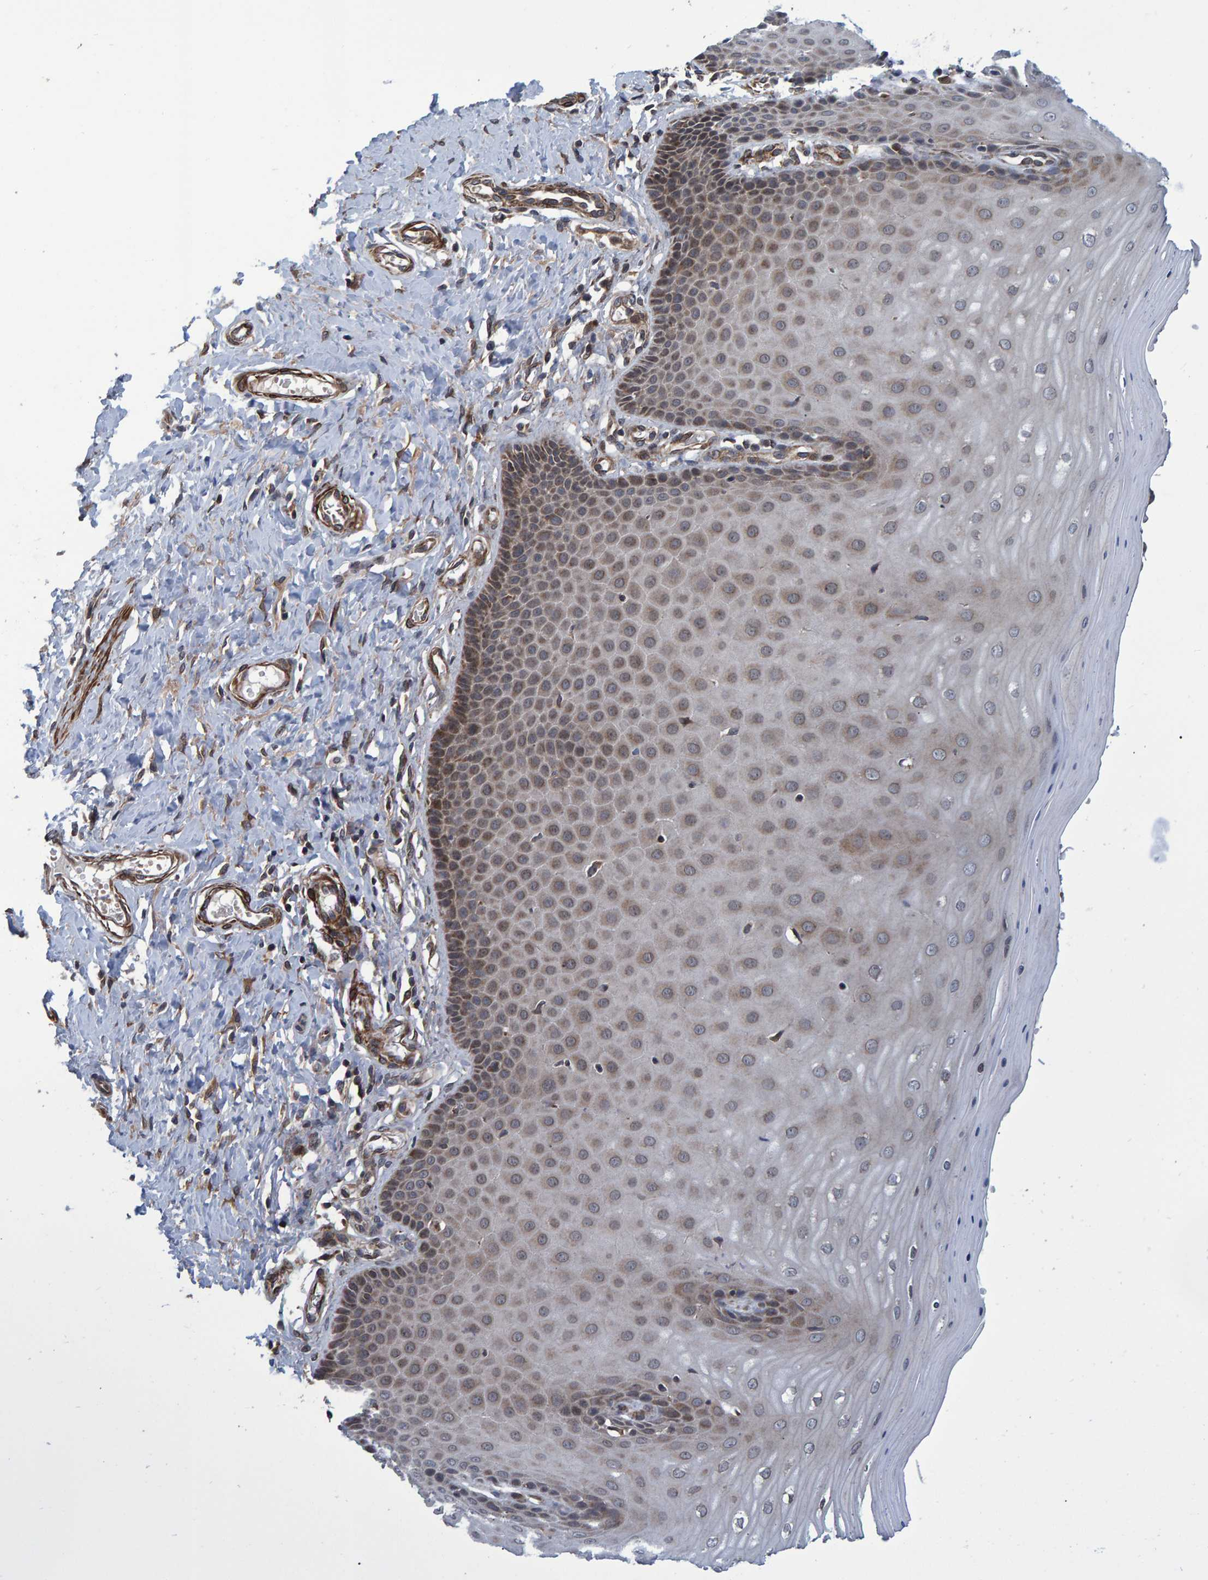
{"staining": {"intensity": "weak", "quantity": ">75%", "location": "cytoplasmic/membranous"}, "tissue": "cervix", "cell_type": "Glandular cells", "image_type": "normal", "snomed": [{"axis": "morphology", "description": "Normal tissue, NOS"}, {"axis": "topography", "description": "Cervix"}], "caption": "Immunohistochemistry (IHC) staining of benign cervix, which demonstrates low levels of weak cytoplasmic/membranous positivity in approximately >75% of glandular cells indicating weak cytoplasmic/membranous protein staining. The staining was performed using DAB (brown) for protein detection and nuclei were counterstained in hematoxylin (blue).", "gene": "ATP6V1H", "patient": {"sex": "female", "age": 55}}